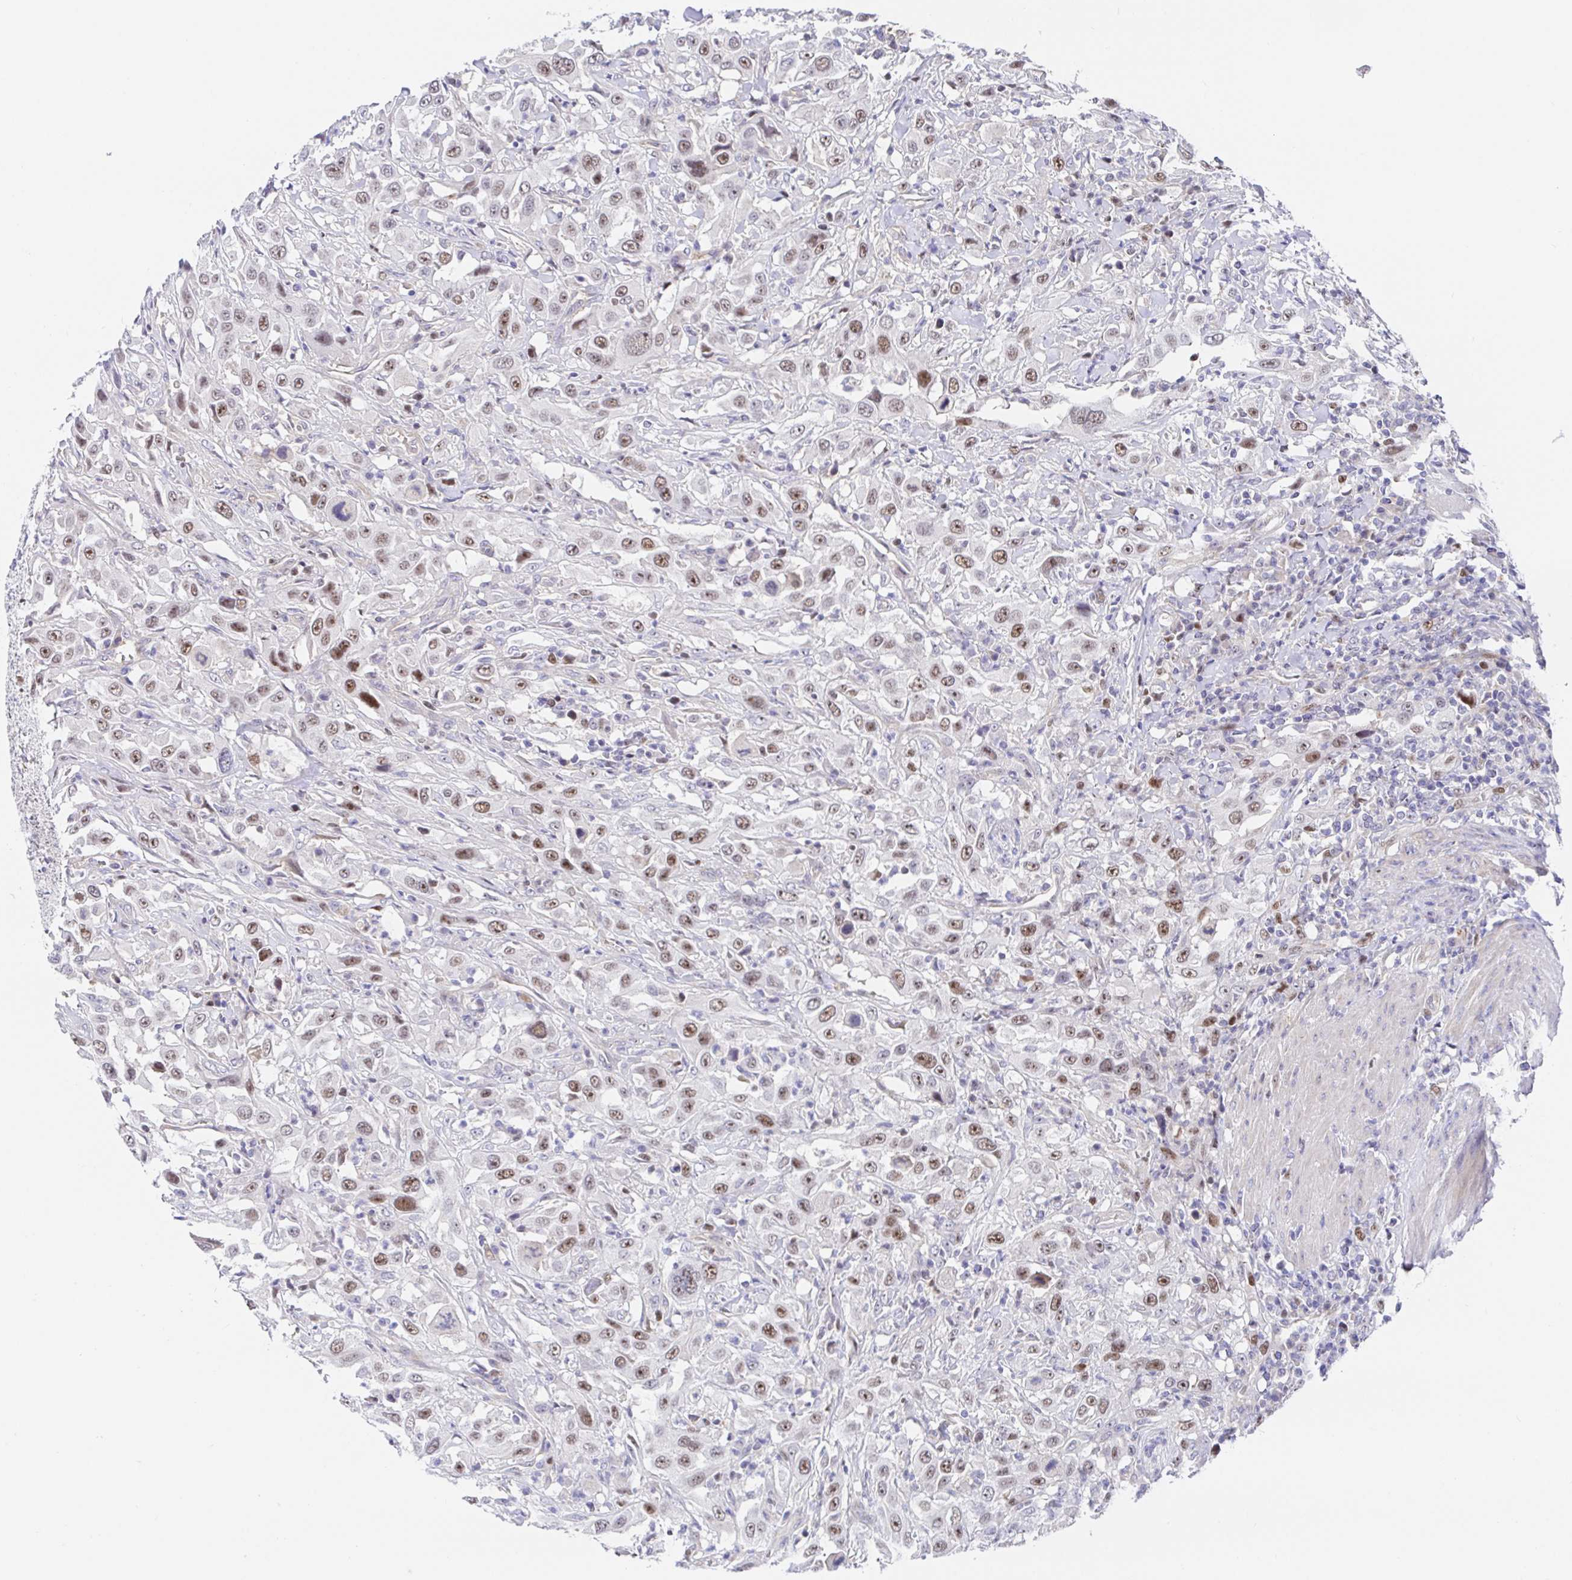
{"staining": {"intensity": "moderate", "quantity": "25%-75%", "location": "nuclear"}, "tissue": "urothelial cancer", "cell_type": "Tumor cells", "image_type": "cancer", "snomed": [{"axis": "morphology", "description": "Urothelial carcinoma, High grade"}, {"axis": "topography", "description": "Urinary bladder"}], "caption": "IHC histopathology image of human urothelial cancer stained for a protein (brown), which exhibits medium levels of moderate nuclear staining in about 25%-75% of tumor cells.", "gene": "TIMELESS", "patient": {"sex": "male", "age": 61}}